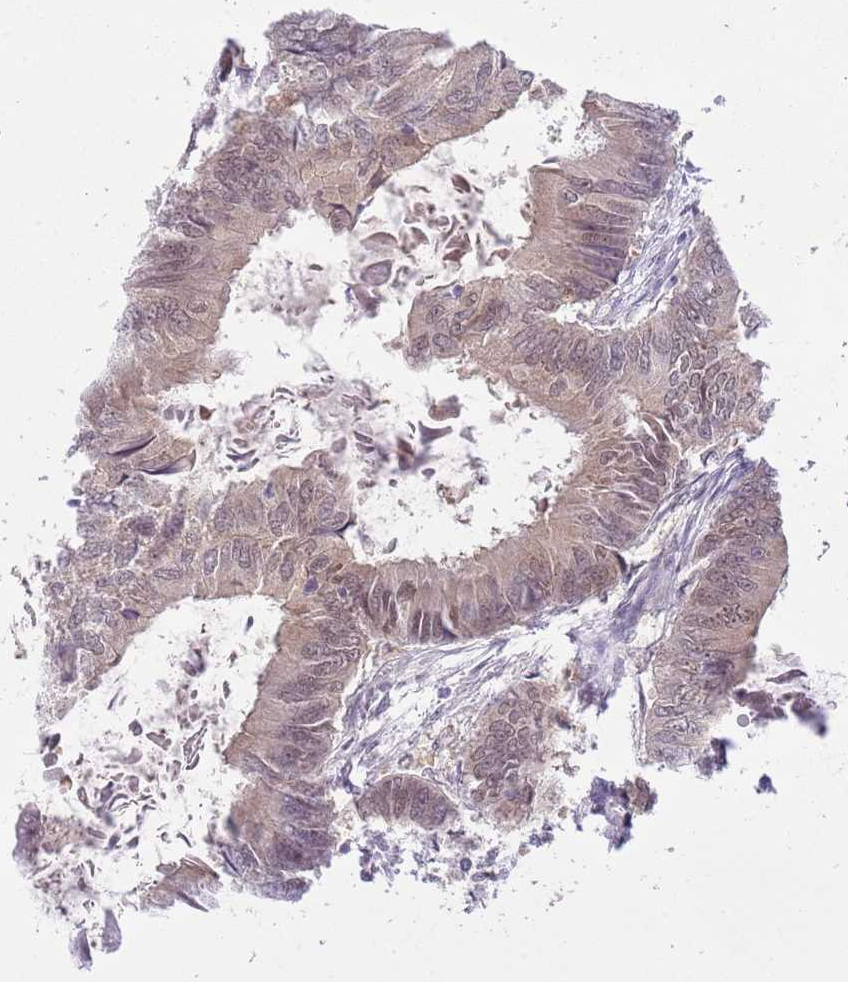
{"staining": {"intensity": "weak", "quantity": ">75%", "location": "nuclear"}, "tissue": "colorectal cancer", "cell_type": "Tumor cells", "image_type": "cancer", "snomed": [{"axis": "morphology", "description": "Adenocarcinoma, NOS"}, {"axis": "topography", "description": "Colon"}], "caption": "Immunohistochemistry staining of colorectal cancer (adenocarcinoma), which reveals low levels of weak nuclear positivity in about >75% of tumor cells indicating weak nuclear protein positivity. The staining was performed using DAB (3,3'-diaminobenzidine) (brown) for protein detection and nuclei were counterstained in hematoxylin (blue).", "gene": "GALK2", "patient": {"sex": "male", "age": 85}}